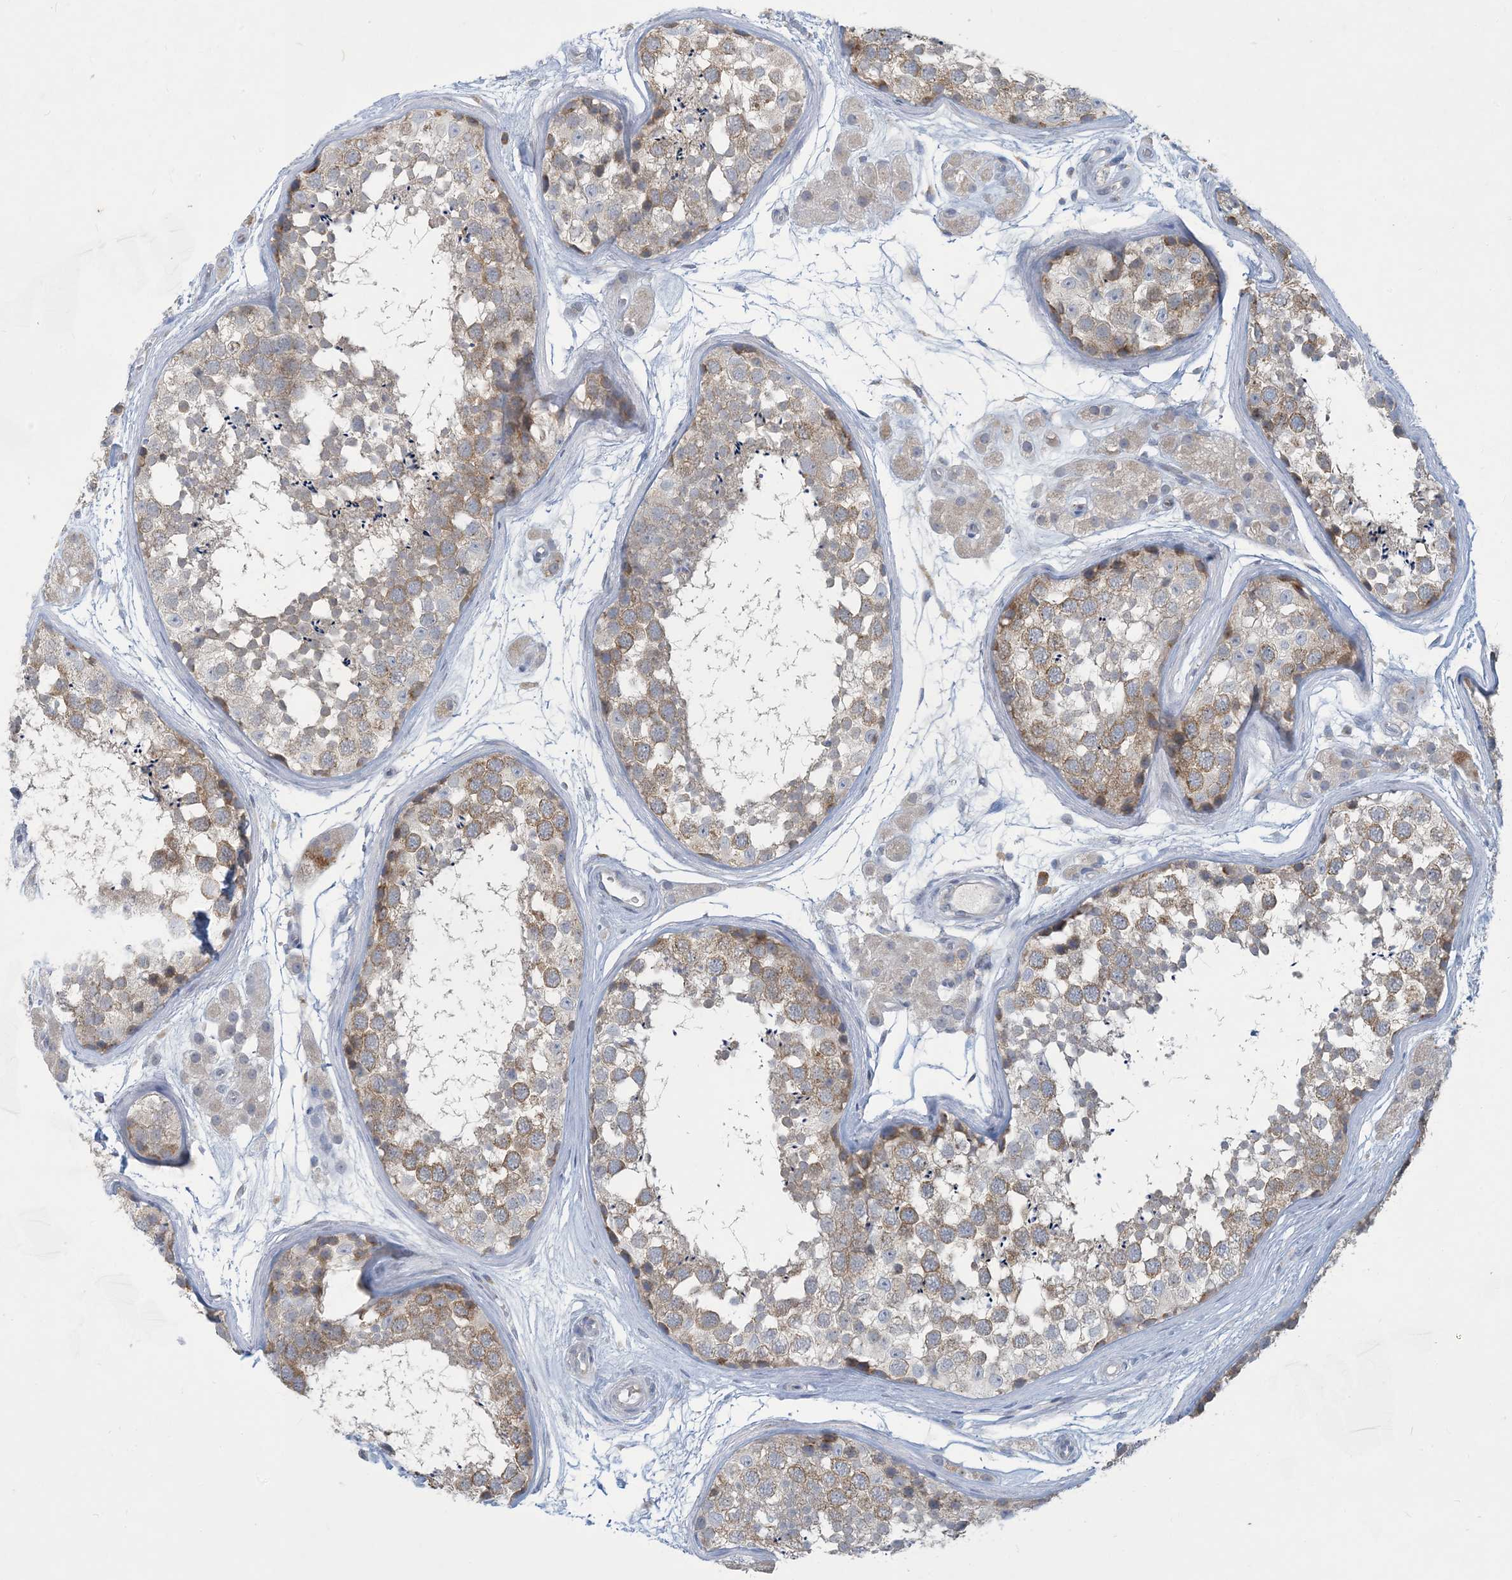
{"staining": {"intensity": "moderate", "quantity": "25%-75%", "location": "cytoplasmic/membranous"}, "tissue": "testis", "cell_type": "Cells in seminiferous ducts", "image_type": "normal", "snomed": [{"axis": "morphology", "description": "Normal tissue, NOS"}, {"axis": "topography", "description": "Testis"}], "caption": "Human testis stained for a protein (brown) demonstrates moderate cytoplasmic/membranous positive positivity in approximately 25%-75% of cells in seminiferous ducts.", "gene": "CCDC14", "patient": {"sex": "male", "age": 56}}